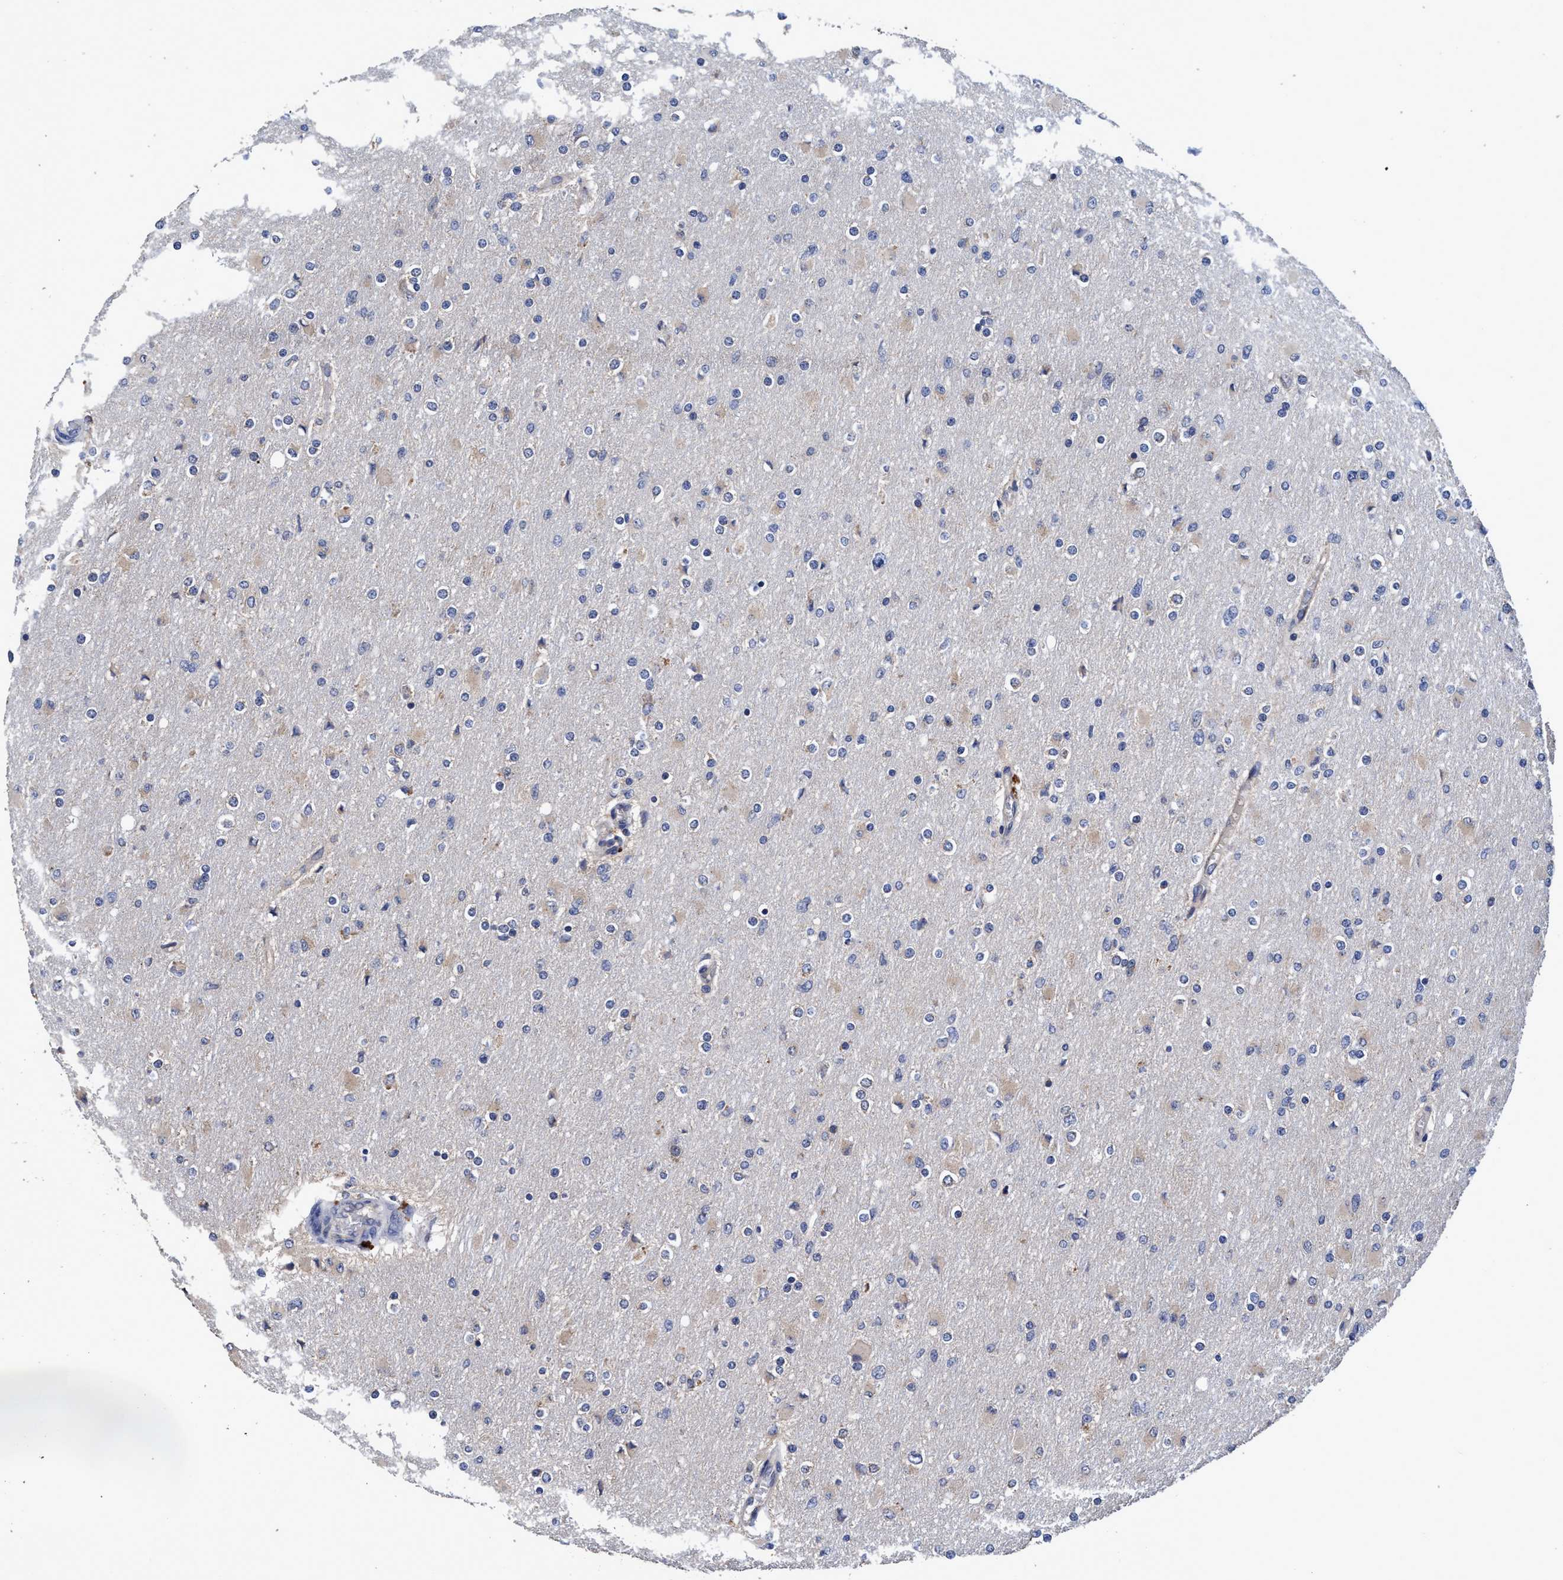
{"staining": {"intensity": "weak", "quantity": "<25%", "location": "cytoplasmic/membranous"}, "tissue": "glioma", "cell_type": "Tumor cells", "image_type": "cancer", "snomed": [{"axis": "morphology", "description": "Glioma, malignant, High grade"}, {"axis": "topography", "description": "Cerebral cortex"}], "caption": "Immunohistochemistry of human glioma demonstrates no staining in tumor cells. (DAB immunohistochemistry, high magnification).", "gene": "CALCOCO2", "patient": {"sex": "female", "age": 36}}